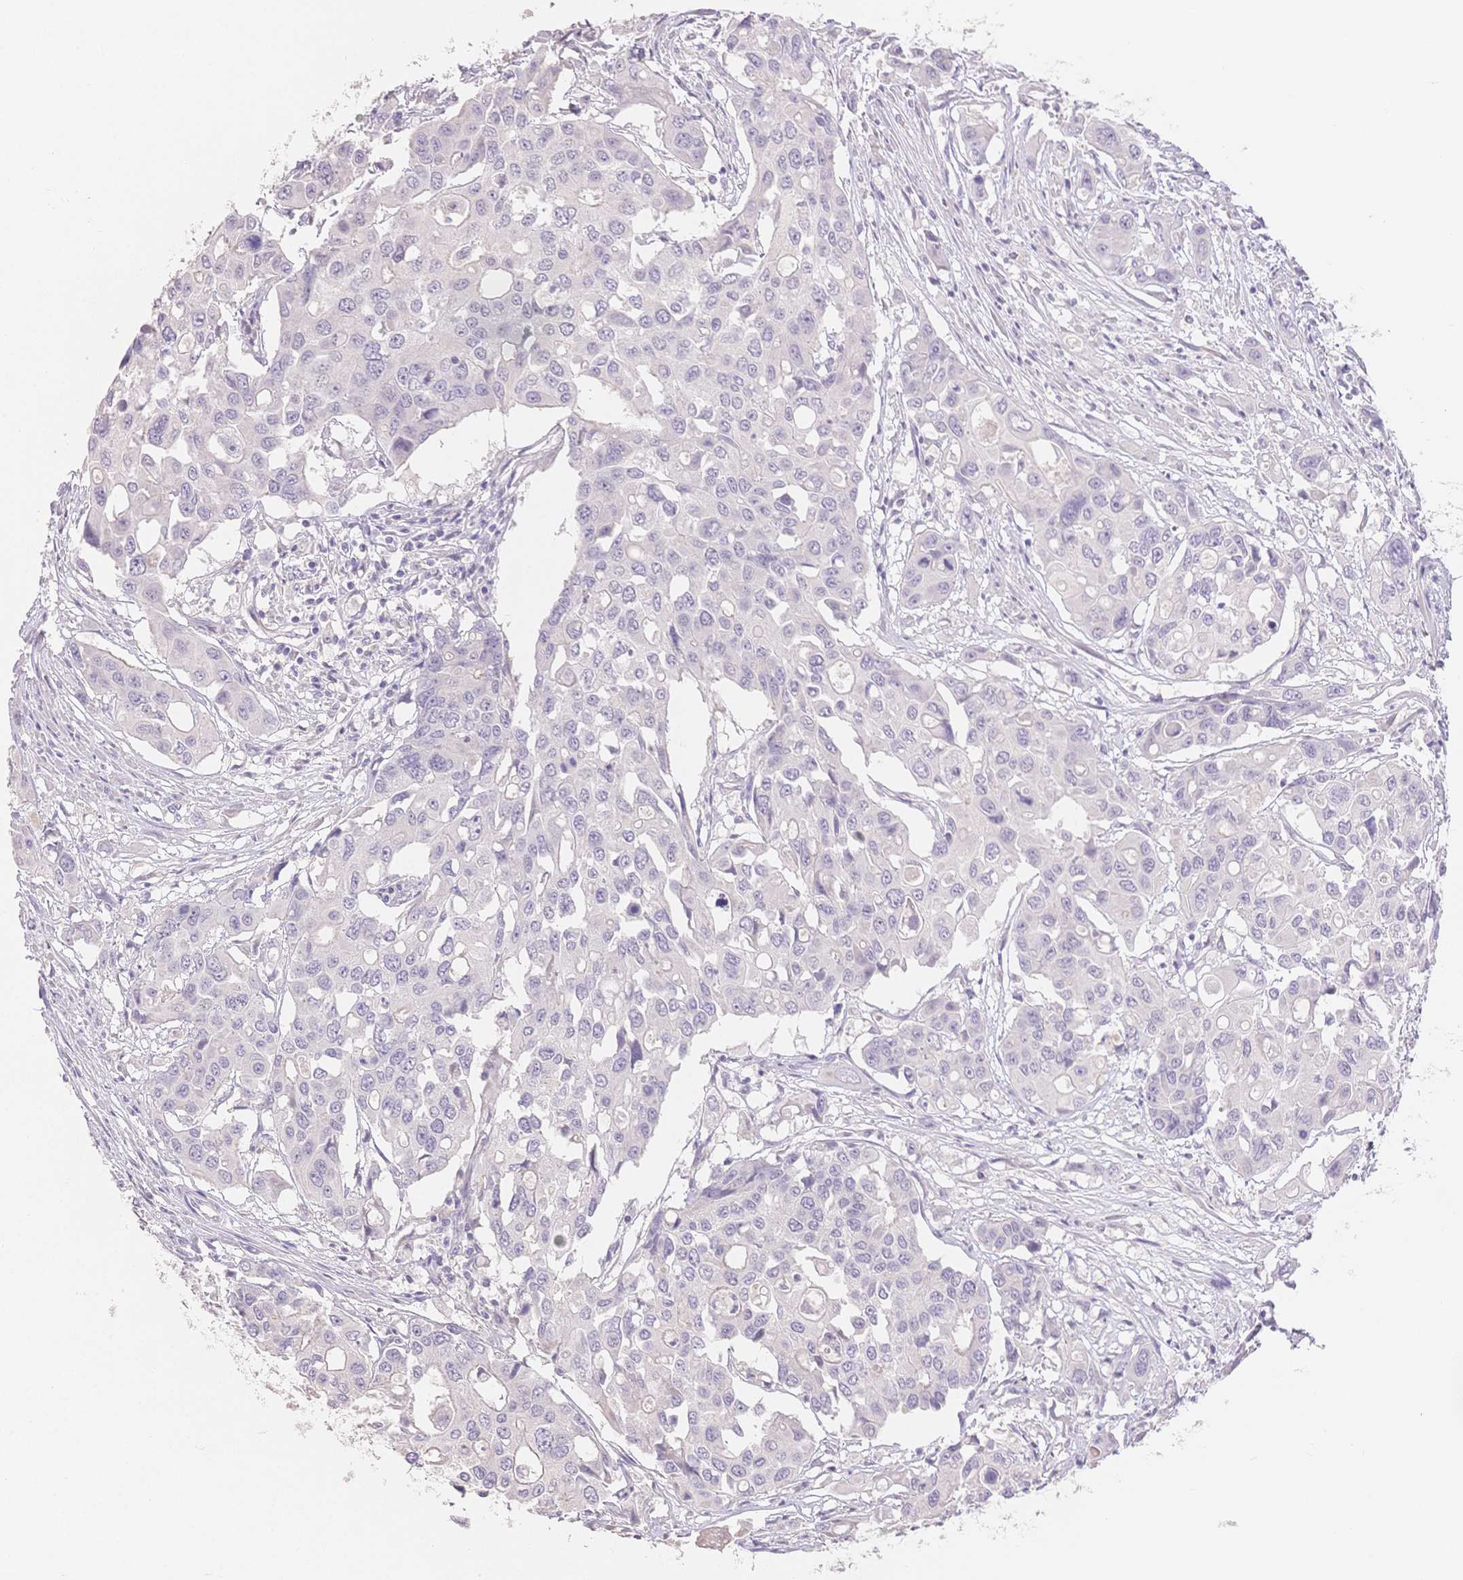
{"staining": {"intensity": "negative", "quantity": "none", "location": "none"}, "tissue": "colorectal cancer", "cell_type": "Tumor cells", "image_type": "cancer", "snomed": [{"axis": "morphology", "description": "Adenocarcinoma, NOS"}, {"axis": "topography", "description": "Colon"}], "caption": "High power microscopy image of an IHC histopathology image of colorectal cancer, revealing no significant expression in tumor cells.", "gene": "SUV39H2", "patient": {"sex": "male", "age": 77}}